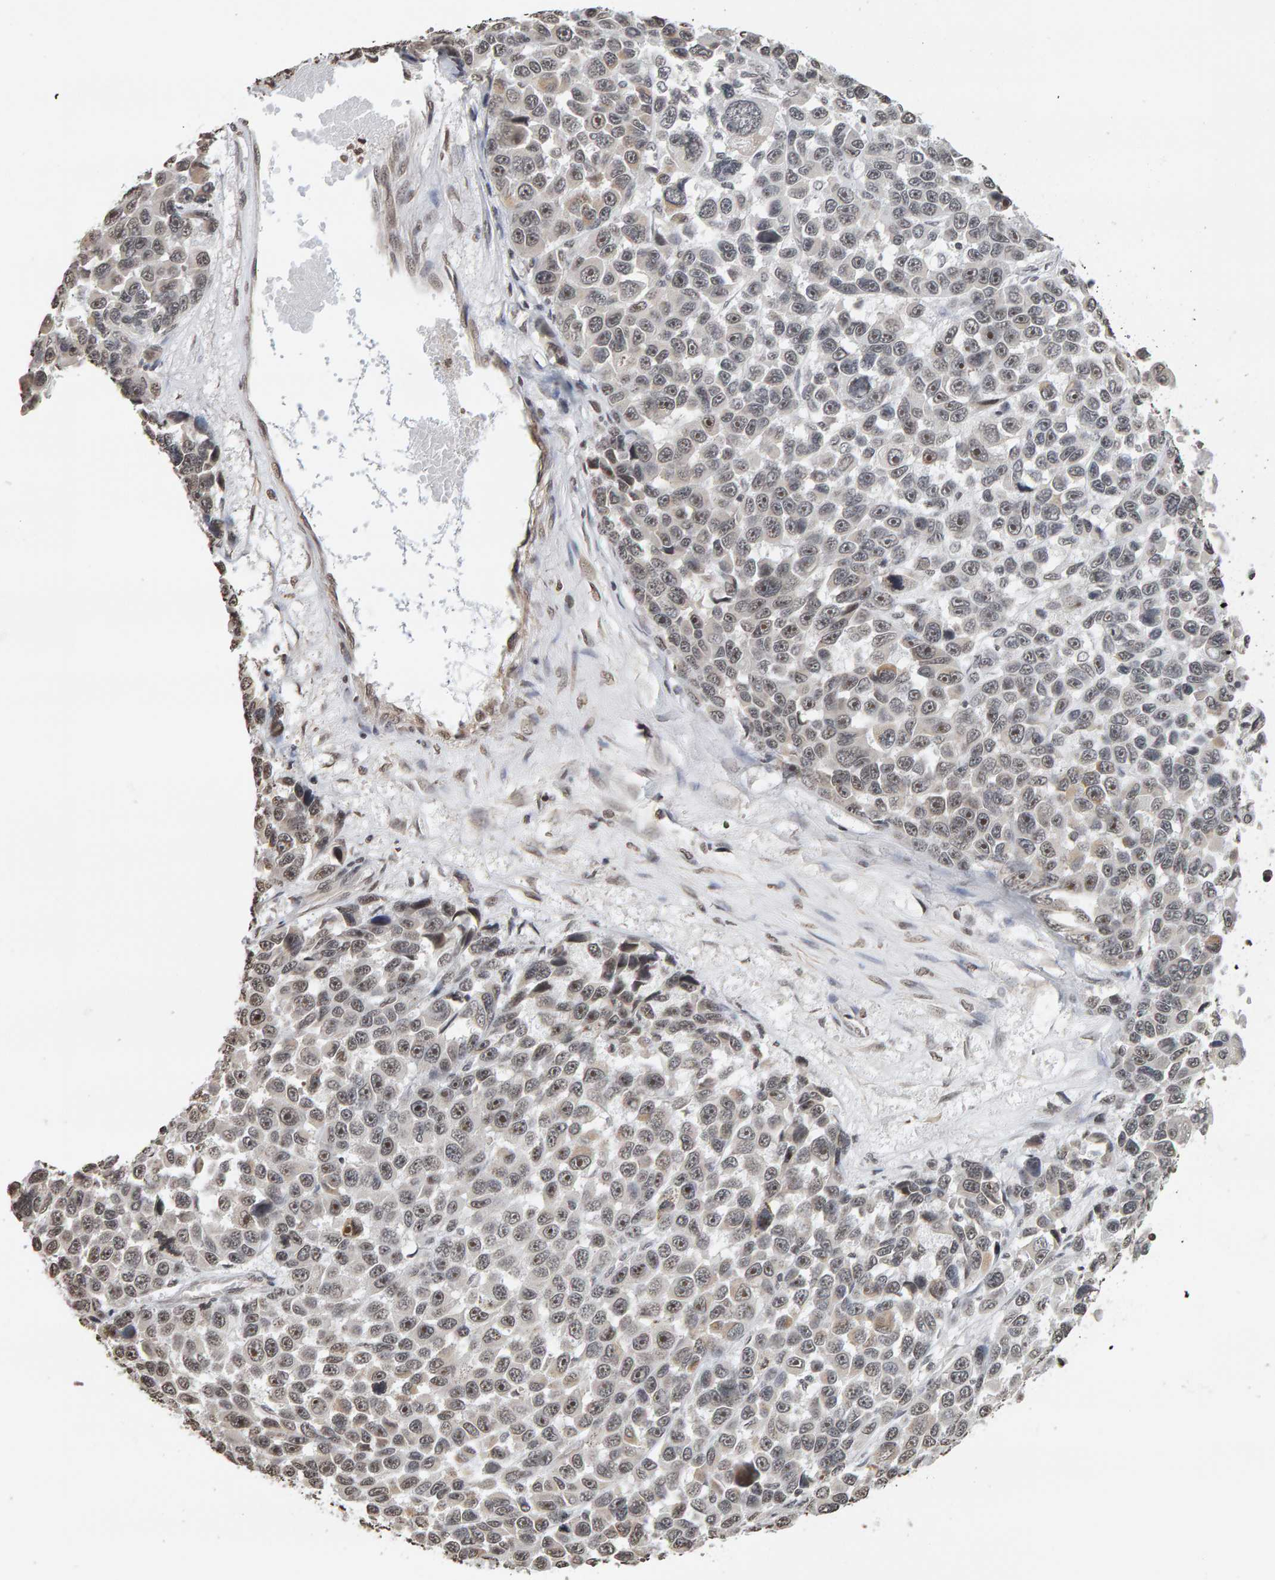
{"staining": {"intensity": "weak", "quantity": "25%-75%", "location": "nuclear"}, "tissue": "melanoma", "cell_type": "Tumor cells", "image_type": "cancer", "snomed": [{"axis": "morphology", "description": "Malignant melanoma, NOS"}, {"axis": "topography", "description": "Skin"}], "caption": "A photomicrograph of melanoma stained for a protein displays weak nuclear brown staining in tumor cells. Immunohistochemistry stains the protein of interest in brown and the nuclei are stained blue.", "gene": "AFF4", "patient": {"sex": "male", "age": 53}}